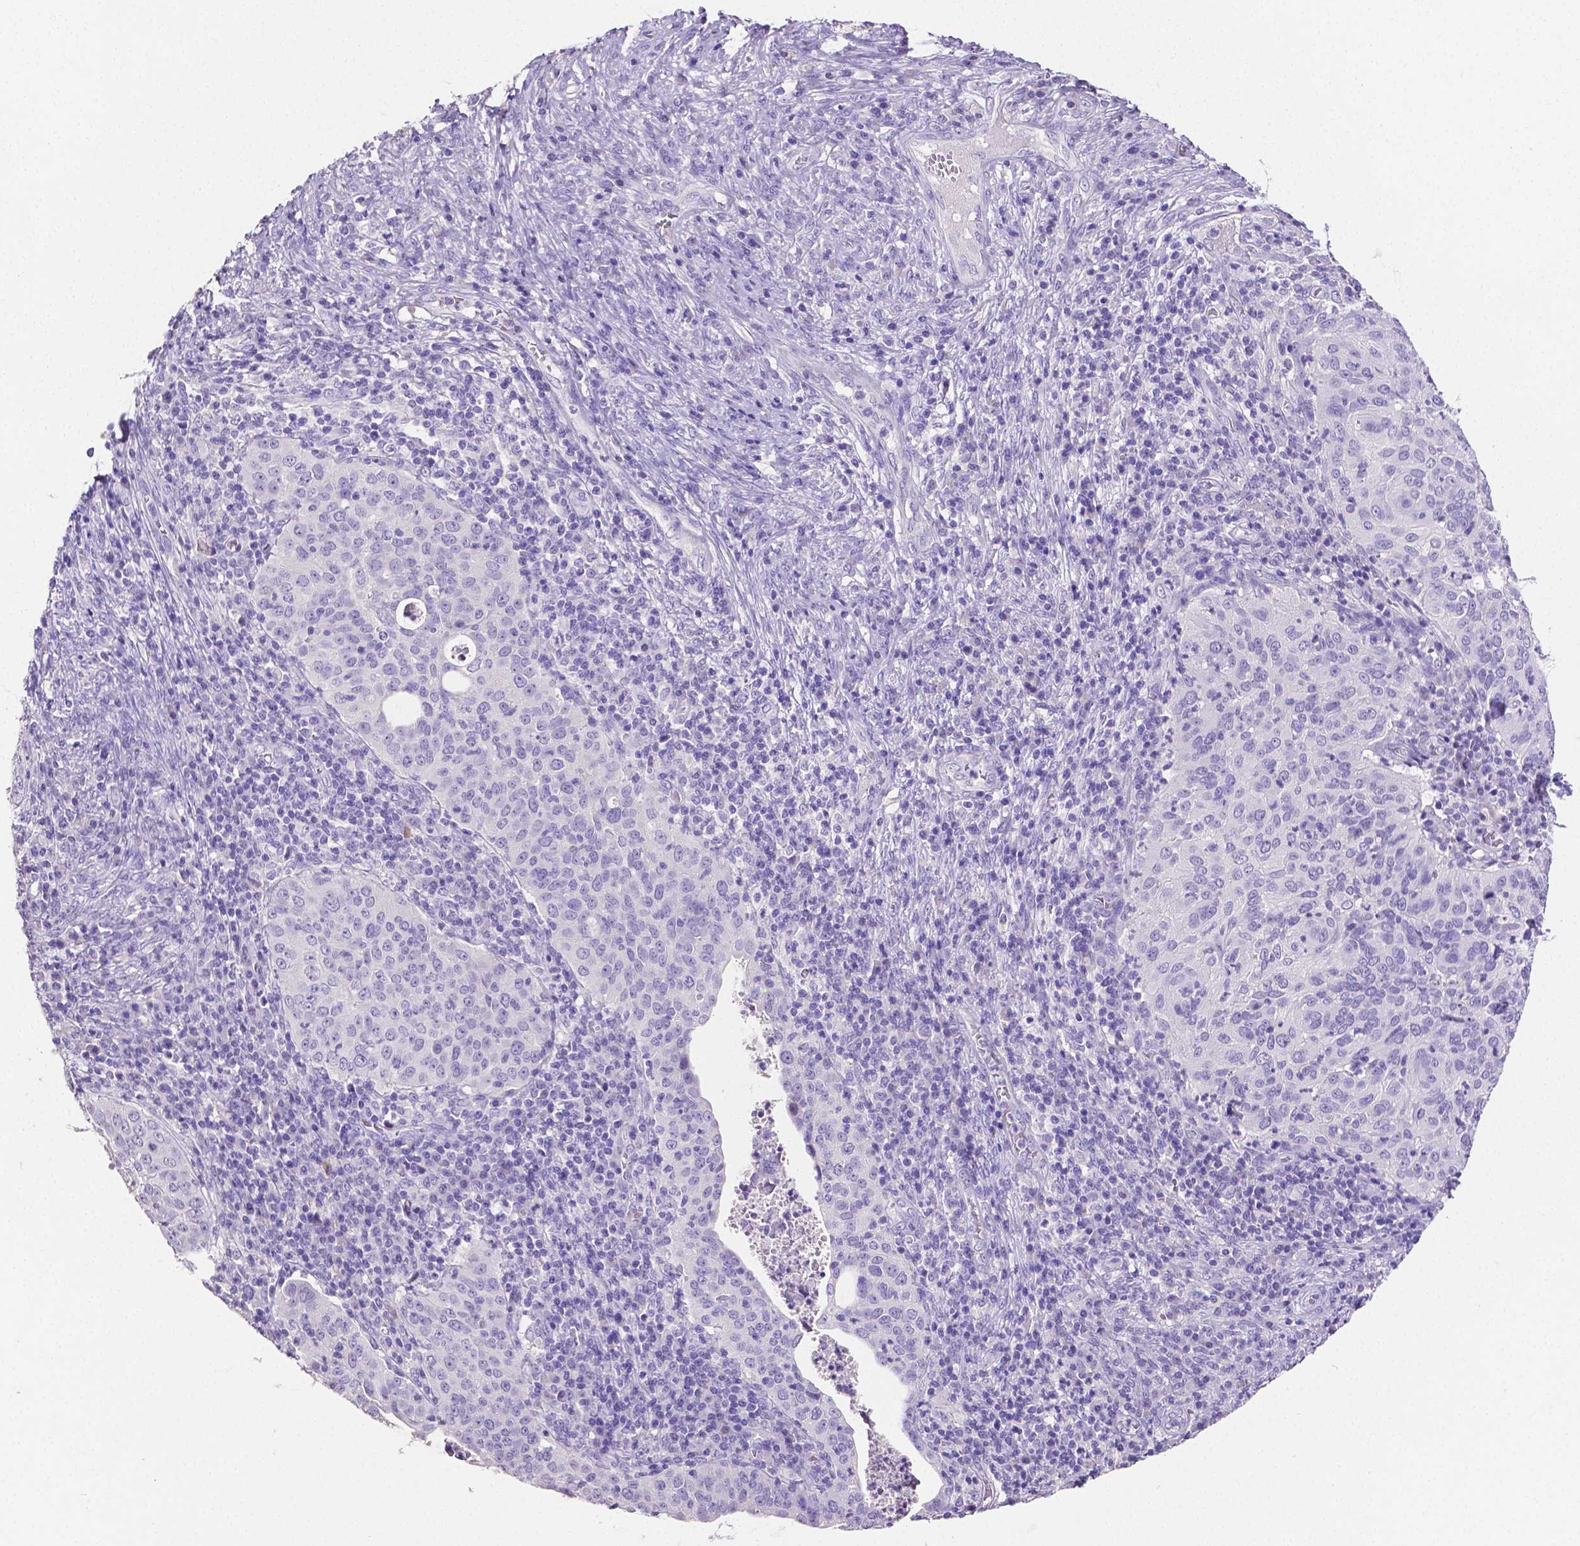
{"staining": {"intensity": "negative", "quantity": "none", "location": "none"}, "tissue": "cervical cancer", "cell_type": "Tumor cells", "image_type": "cancer", "snomed": [{"axis": "morphology", "description": "Squamous cell carcinoma, NOS"}, {"axis": "topography", "description": "Cervix"}], "caption": "Cervical squamous cell carcinoma was stained to show a protein in brown. There is no significant expression in tumor cells.", "gene": "SLC22A2", "patient": {"sex": "female", "age": 39}}